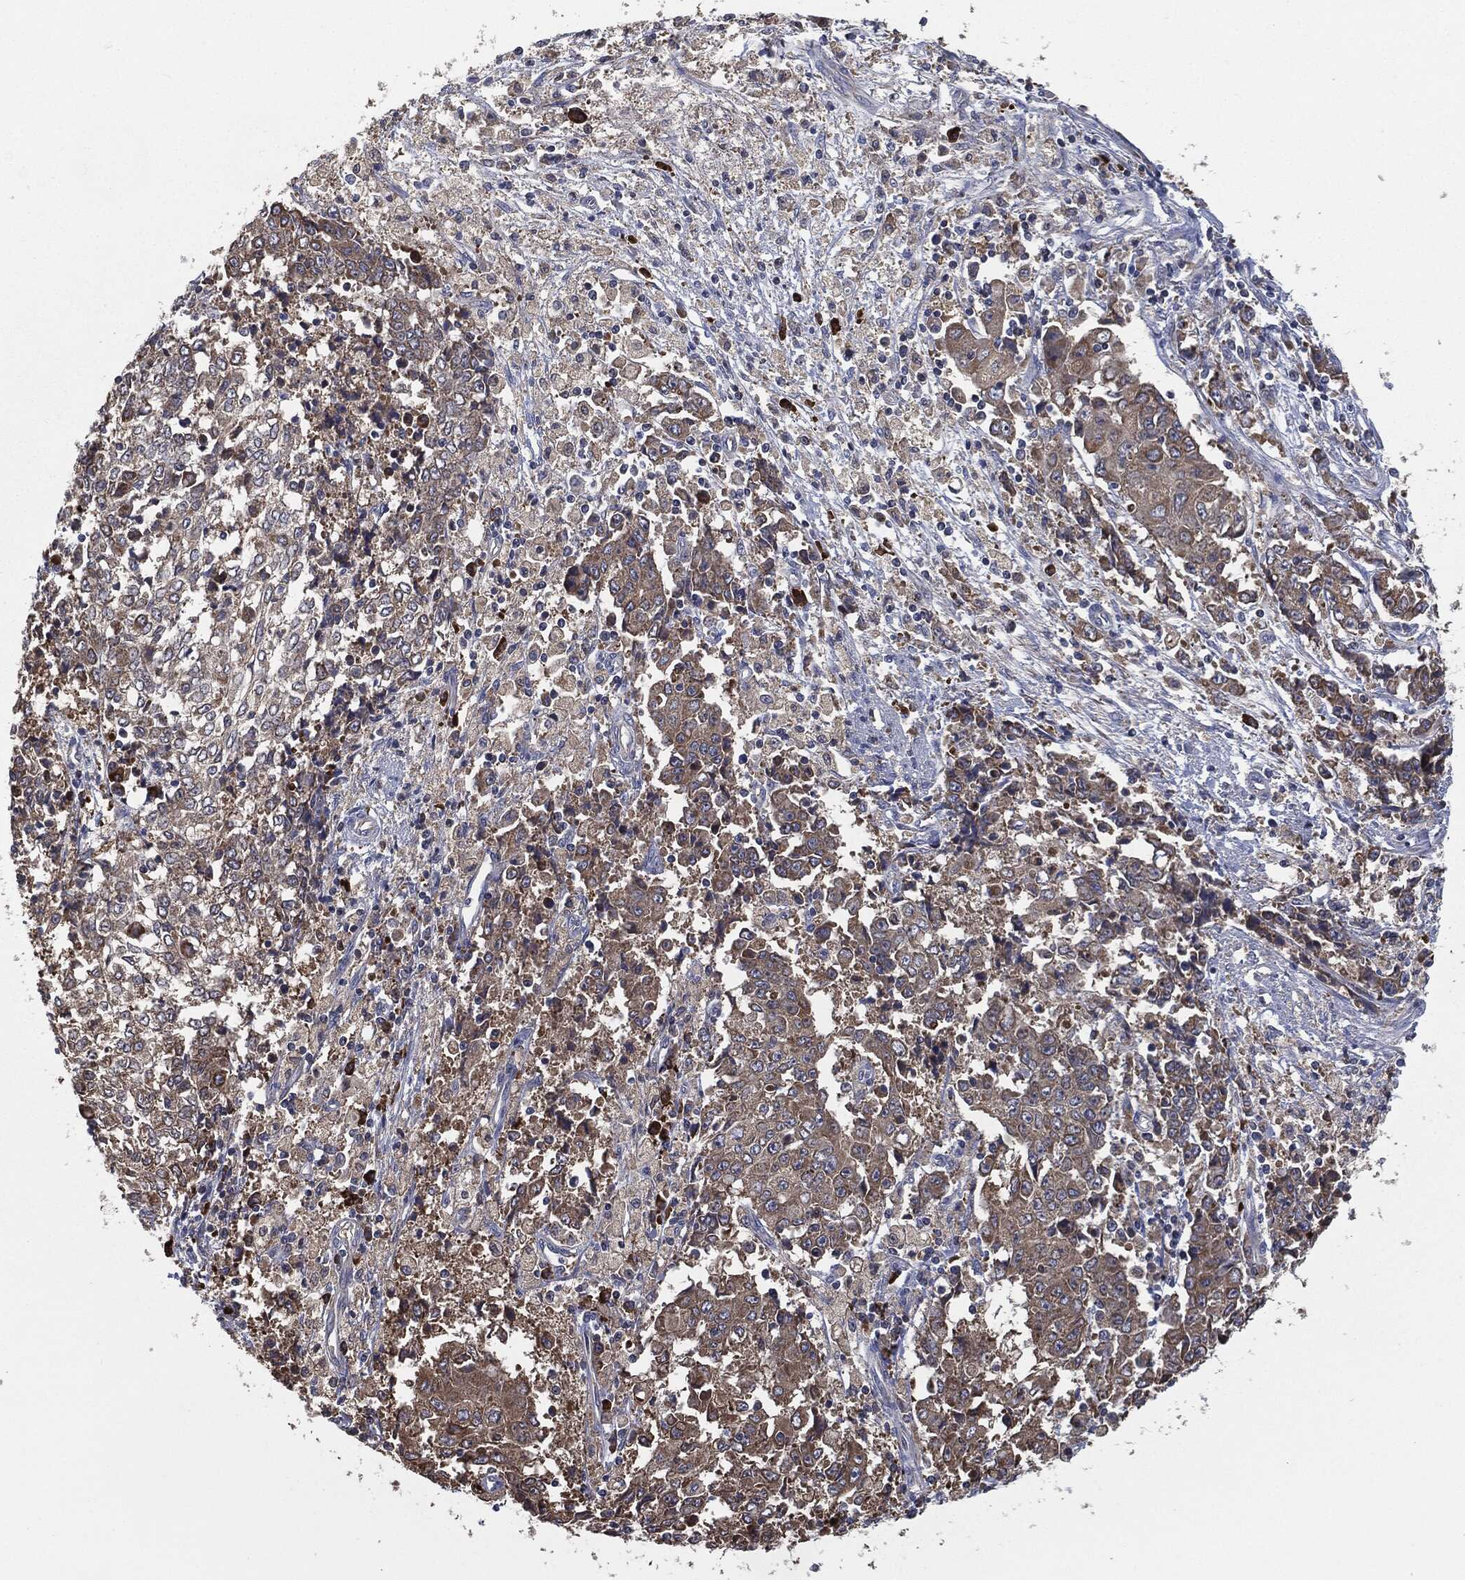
{"staining": {"intensity": "weak", "quantity": "25%-75%", "location": "cytoplasmic/membranous"}, "tissue": "ovarian cancer", "cell_type": "Tumor cells", "image_type": "cancer", "snomed": [{"axis": "morphology", "description": "Carcinoma, endometroid"}, {"axis": "topography", "description": "Ovary"}], "caption": "Ovarian endometroid carcinoma stained for a protein displays weak cytoplasmic/membranous positivity in tumor cells.", "gene": "PRDX4", "patient": {"sex": "female", "age": 42}}